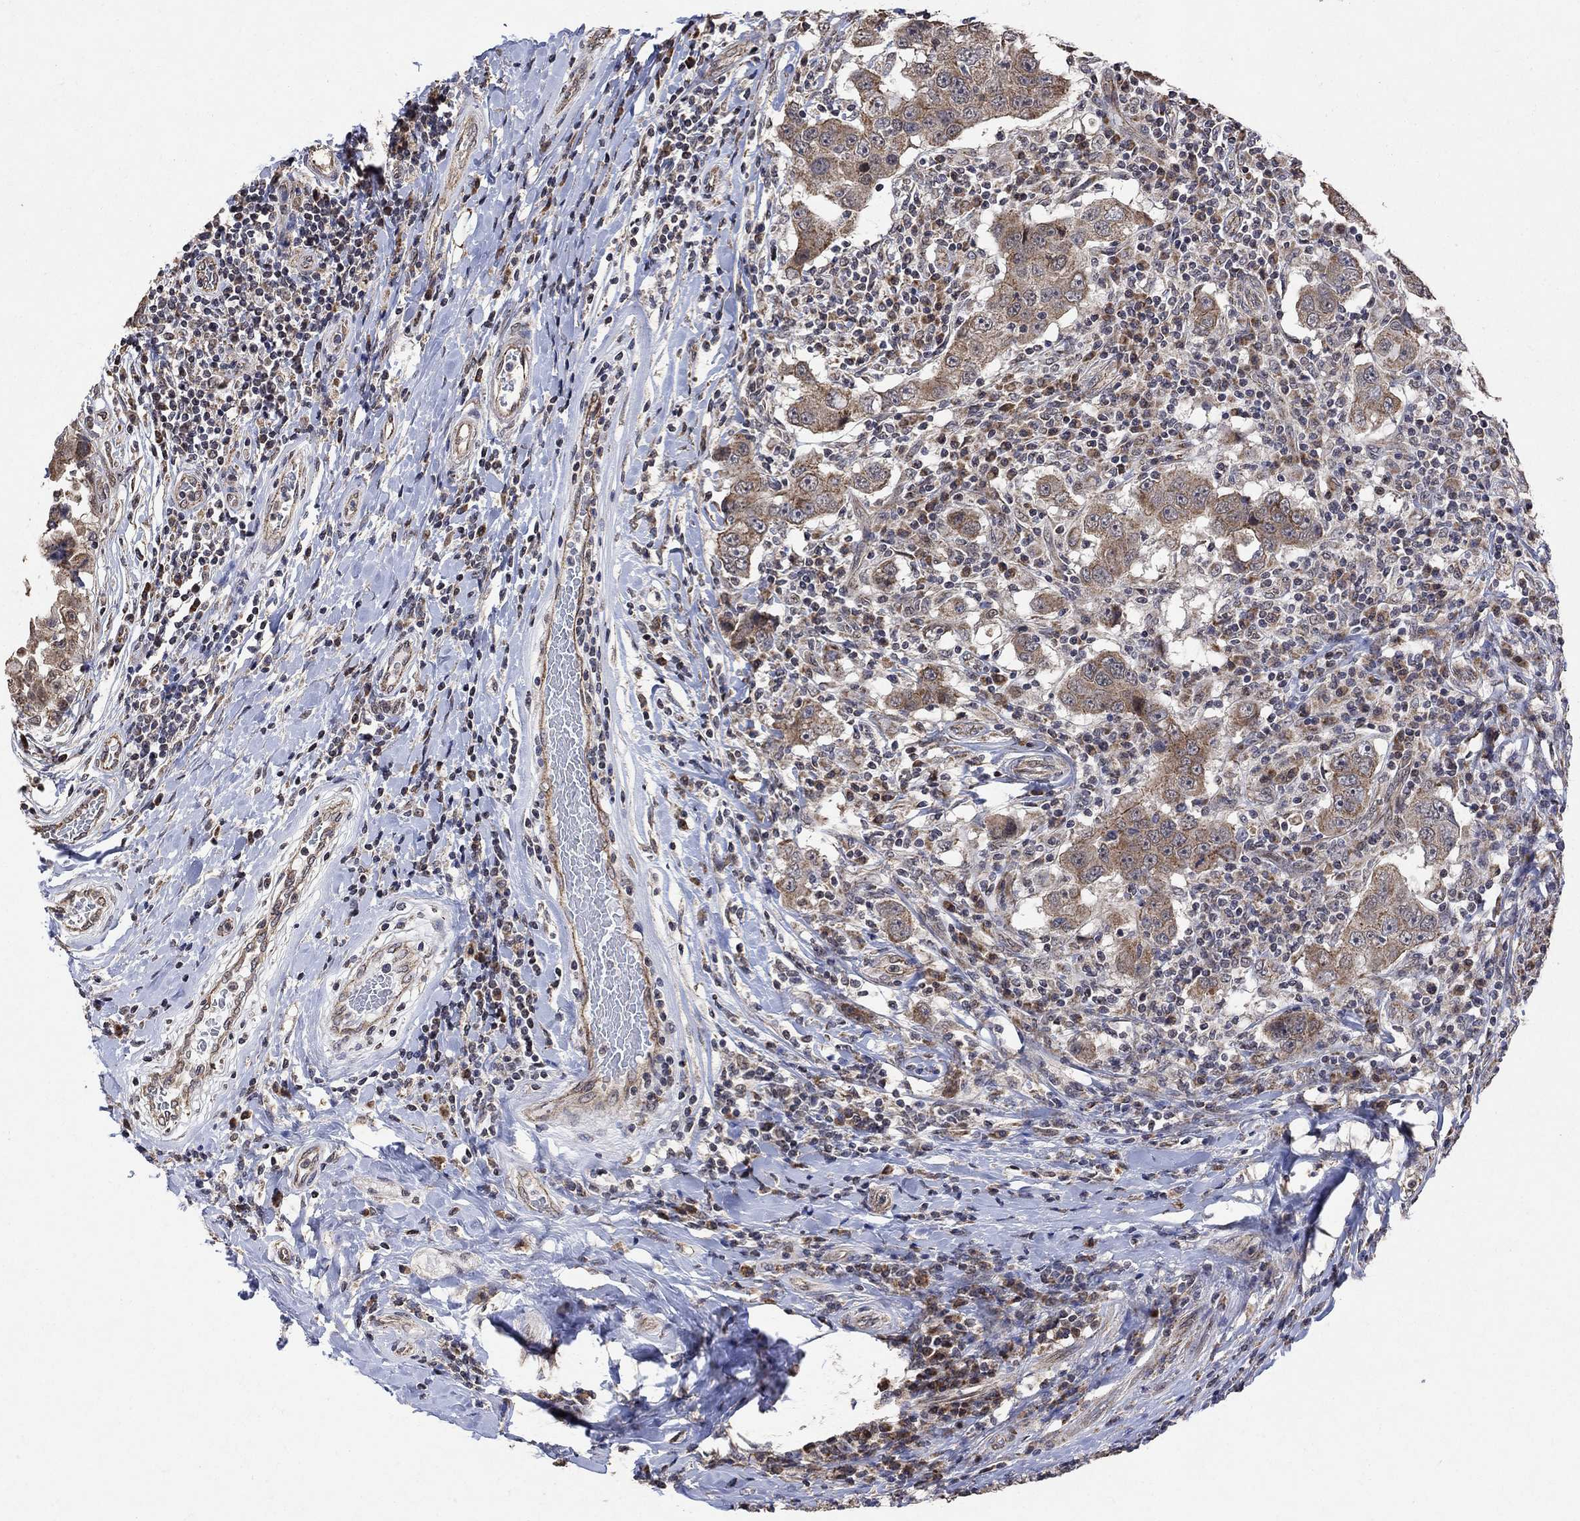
{"staining": {"intensity": "moderate", "quantity": "25%-75%", "location": "cytoplasmic/membranous"}, "tissue": "breast cancer", "cell_type": "Tumor cells", "image_type": "cancer", "snomed": [{"axis": "morphology", "description": "Duct carcinoma"}, {"axis": "topography", "description": "Breast"}], "caption": "Human breast cancer (intraductal carcinoma) stained with a protein marker shows moderate staining in tumor cells.", "gene": "ANKRA2", "patient": {"sex": "female", "age": 27}}